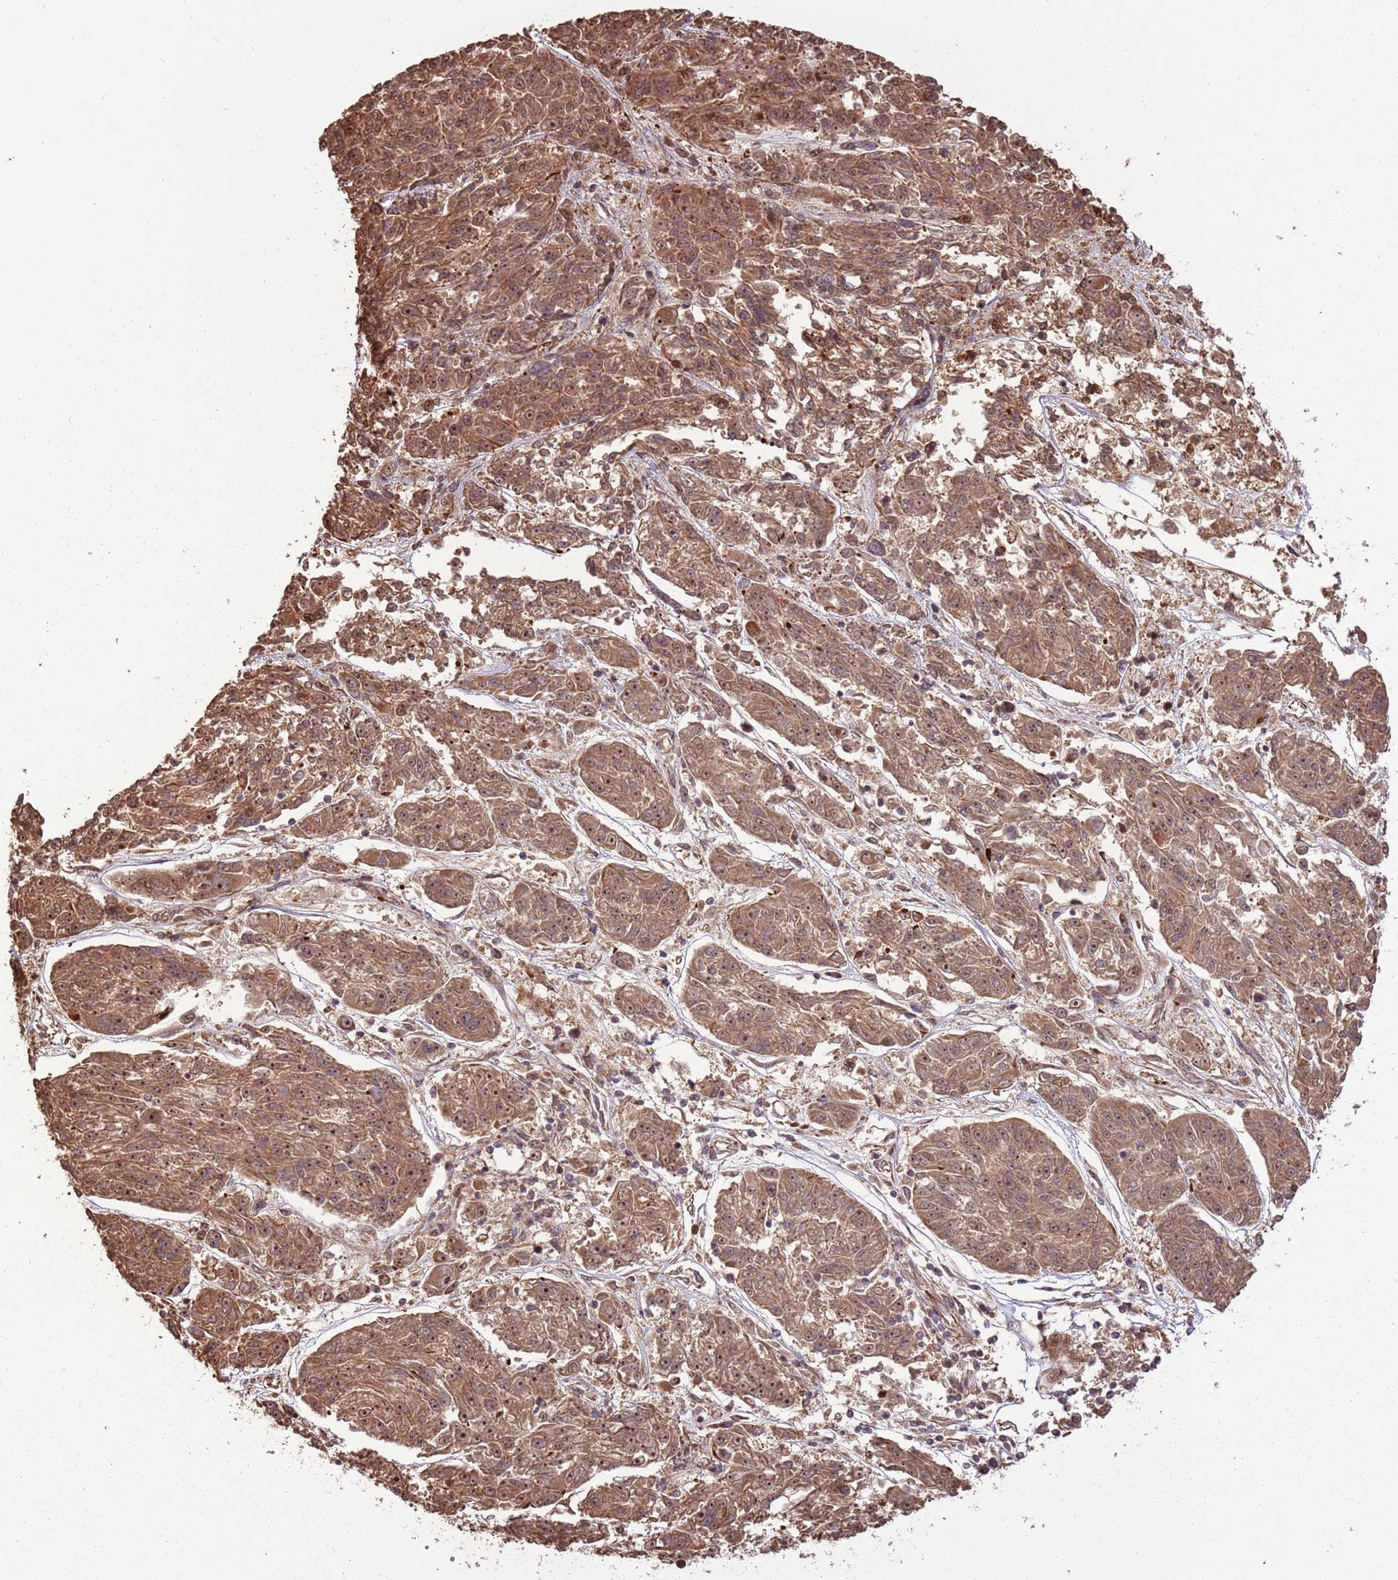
{"staining": {"intensity": "moderate", "quantity": ">75%", "location": "cytoplasmic/membranous,nuclear"}, "tissue": "melanoma", "cell_type": "Tumor cells", "image_type": "cancer", "snomed": [{"axis": "morphology", "description": "Malignant melanoma, NOS"}, {"axis": "topography", "description": "Skin"}], "caption": "Malignant melanoma stained with a brown dye exhibits moderate cytoplasmic/membranous and nuclear positive positivity in approximately >75% of tumor cells.", "gene": "ADAMTS3", "patient": {"sex": "male", "age": 53}}